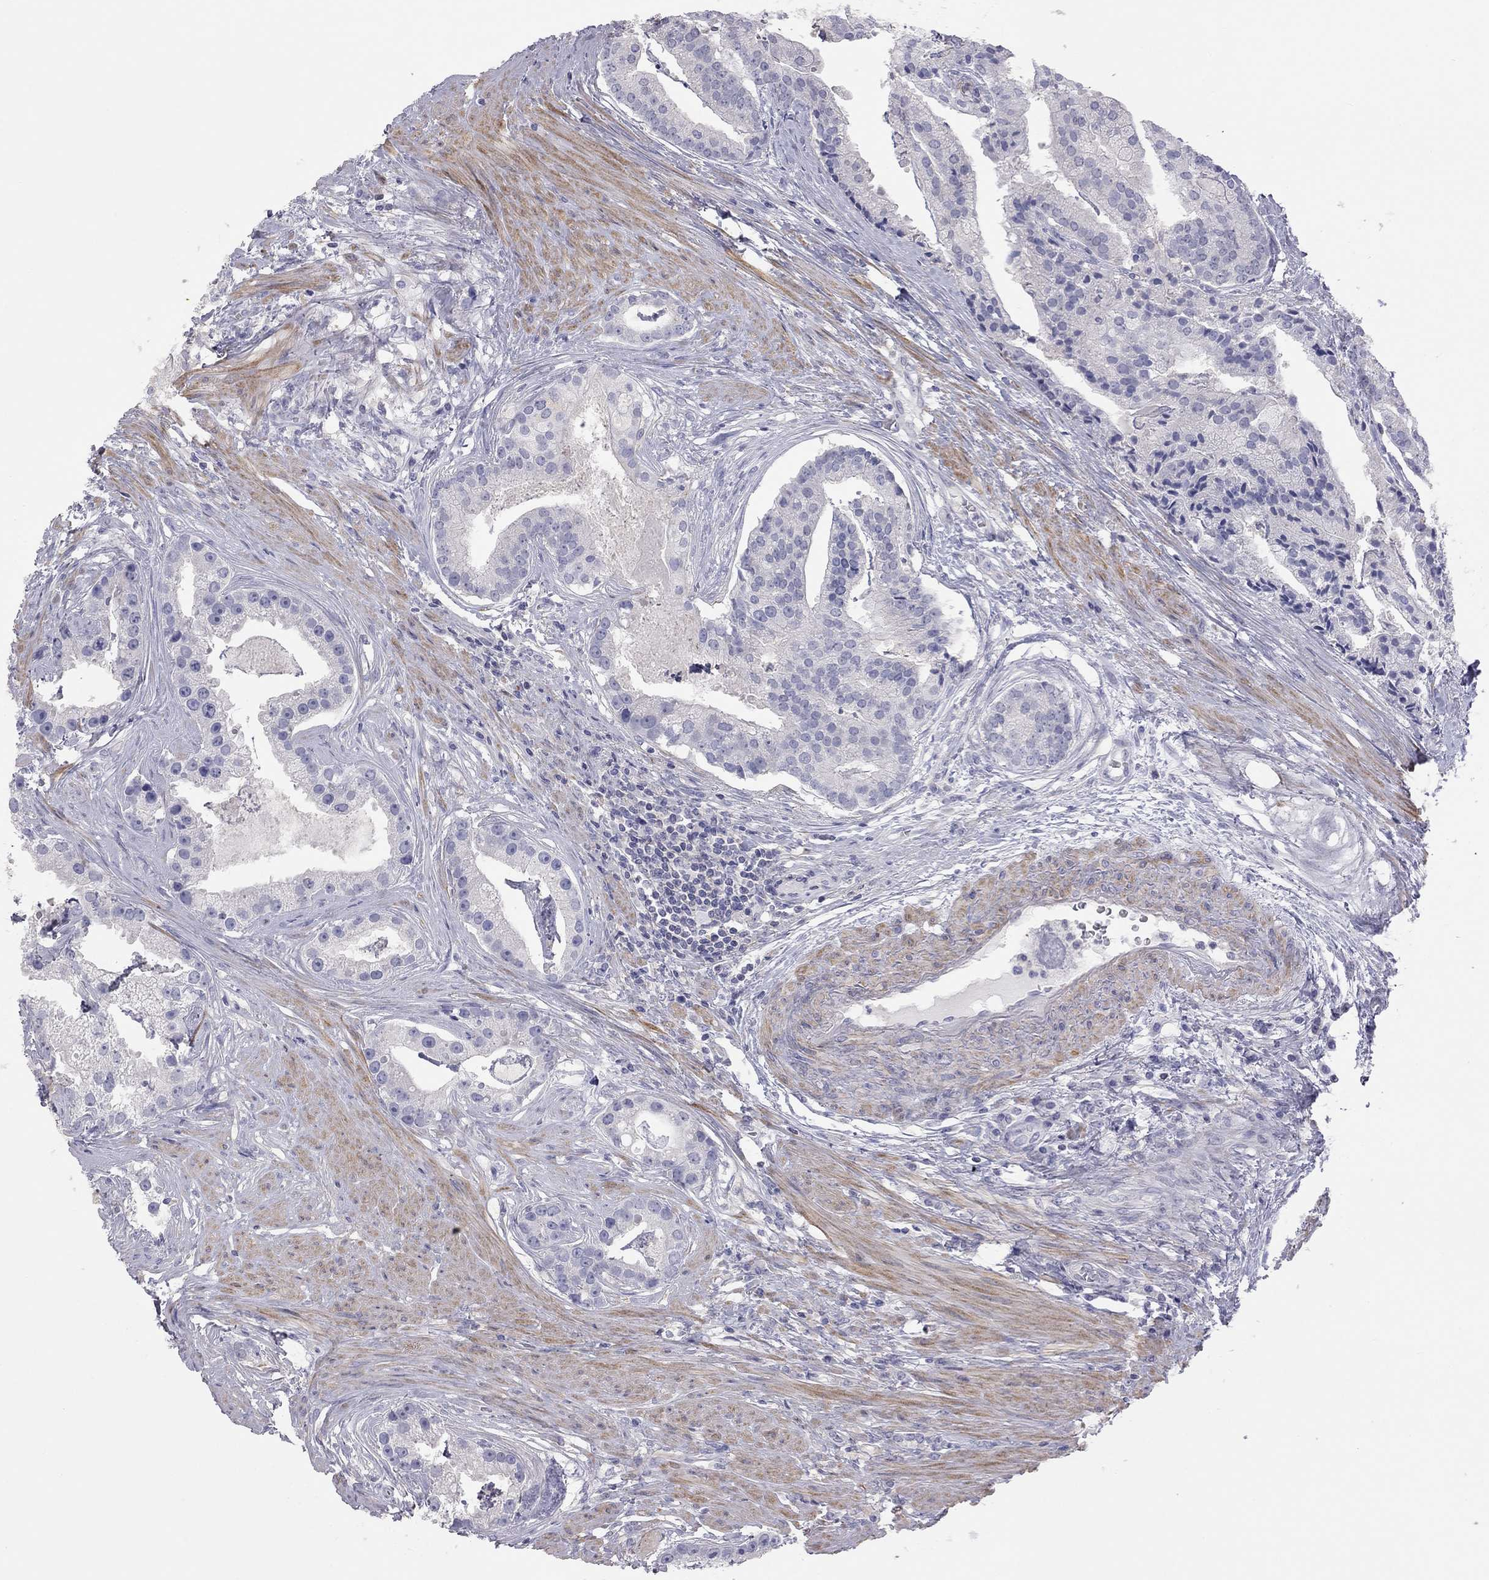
{"staining": {"intensity": "negative", "quantity": "none", "location": "none"}, "tissue": "prostate cancer", "cell_type": "Tumor cells", "image_type": "cancer", "snomed": [{"axis": "morphology", "description": "Adenocarcinoma, NOS"}, {"axis": "topography", "description": "Prostate and seminal vesicle, NOS"}, {"axis": "topography", "description": "Prostate"}], "caption": "High power microscopy photomicrograph of an immunohistochemistry histopathology image of prostate cancer (adenocarcinoma), revealing no significant expression in tumor cells.", "gene": "ADCYAP1", "patient": {"sex": "male", "age": 44}}